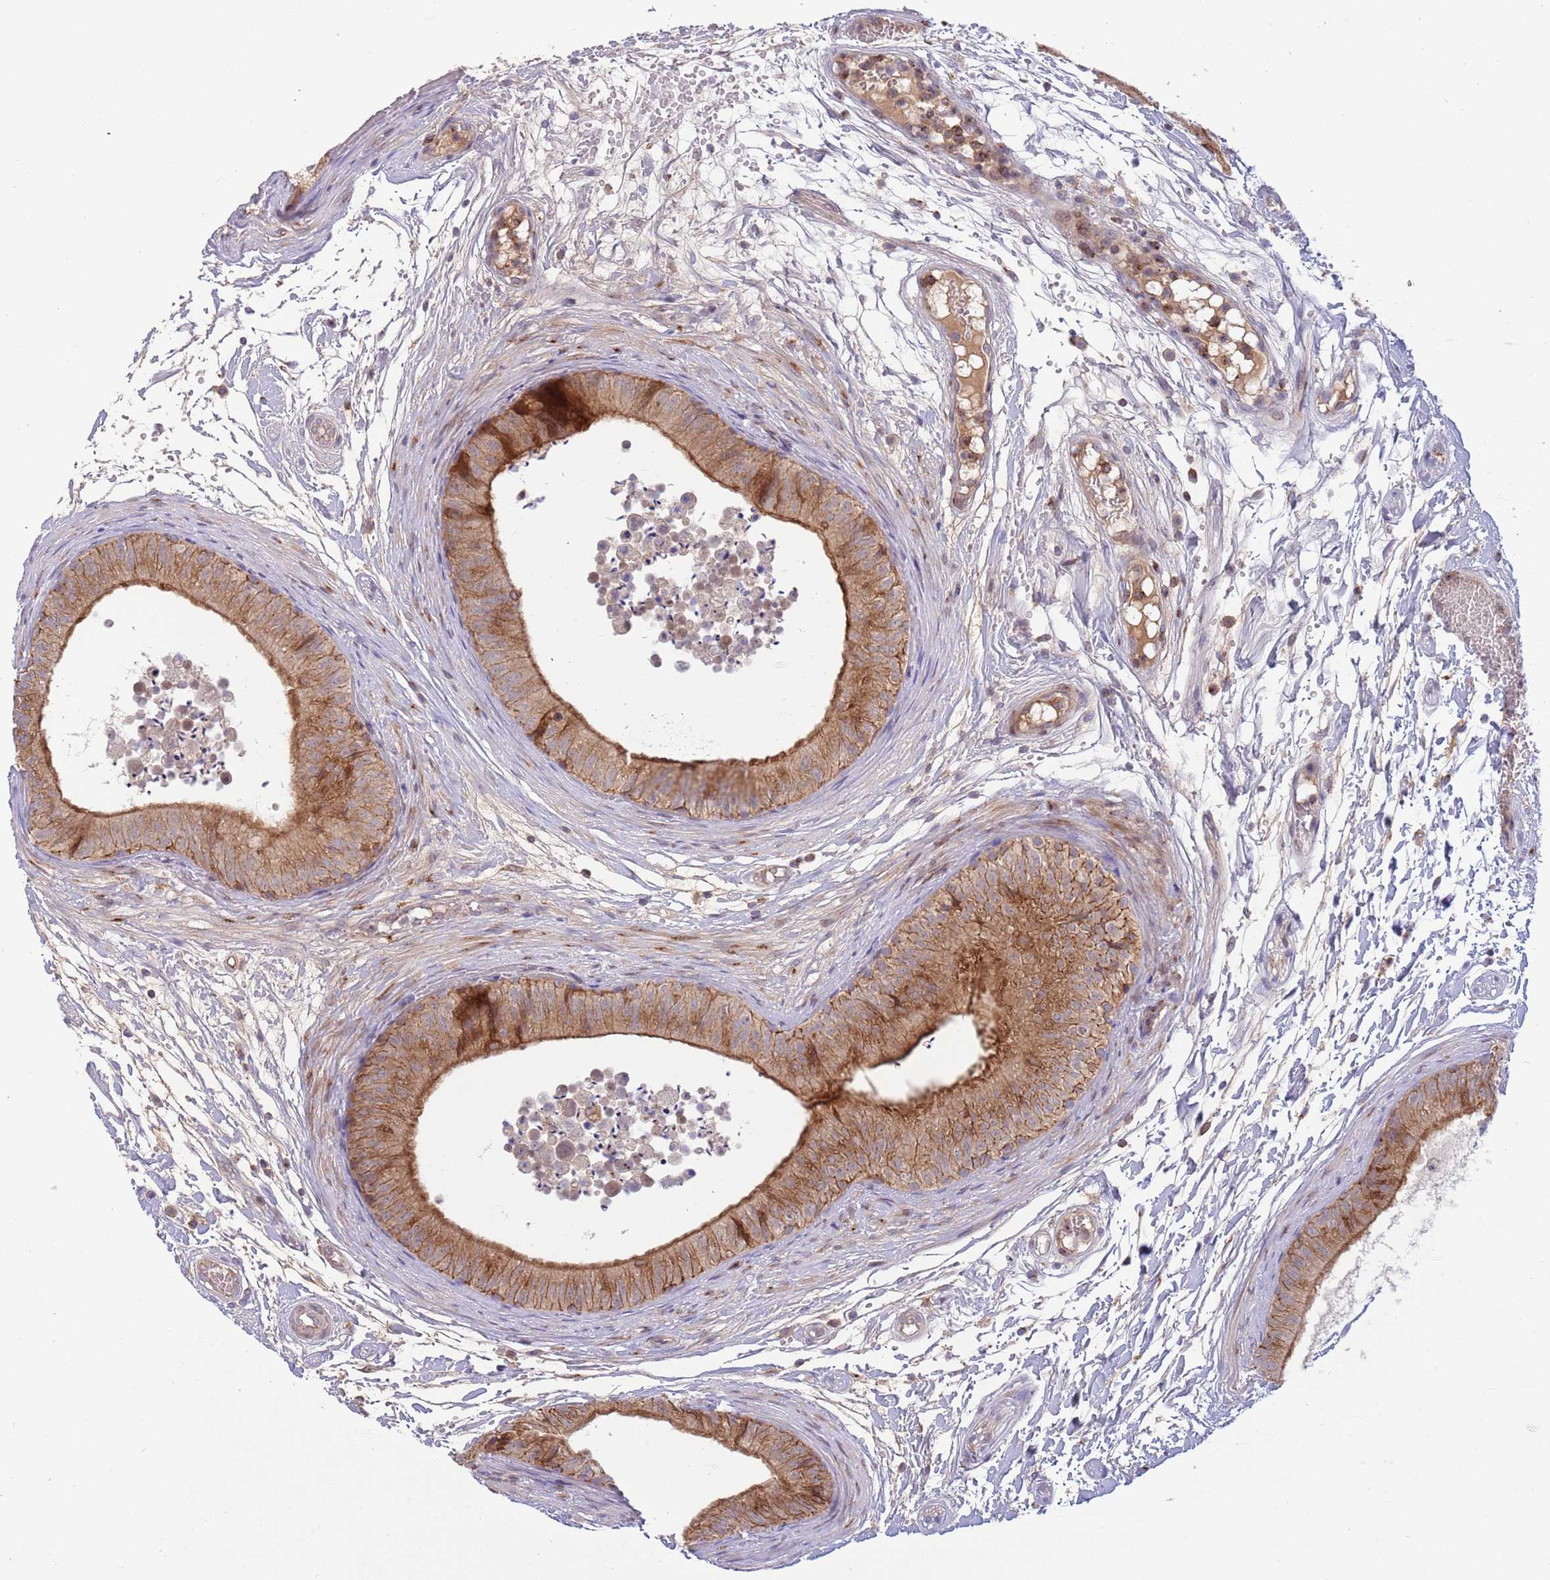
{"staining": {"intensity": "moderate", "quantity": ">75%", "location": "cytoplasmic/membranous"}, "tissue": "epididymis", "cell_type": "Glandular cells", "image_type": "normal", "snomed": [{"axis": "morphology", "description": "Normal tissue, NOS"}, {"axis": "topography", "description": "Epididymis"}], "caption": "Immunohistochemical staining of normal epididymis reveals moderate cytoplasmic/membranous protein expression in approximately >75% of glandular cells.", "gene": "BTBD7", "patient": {"sex": "male", "age": 15}}